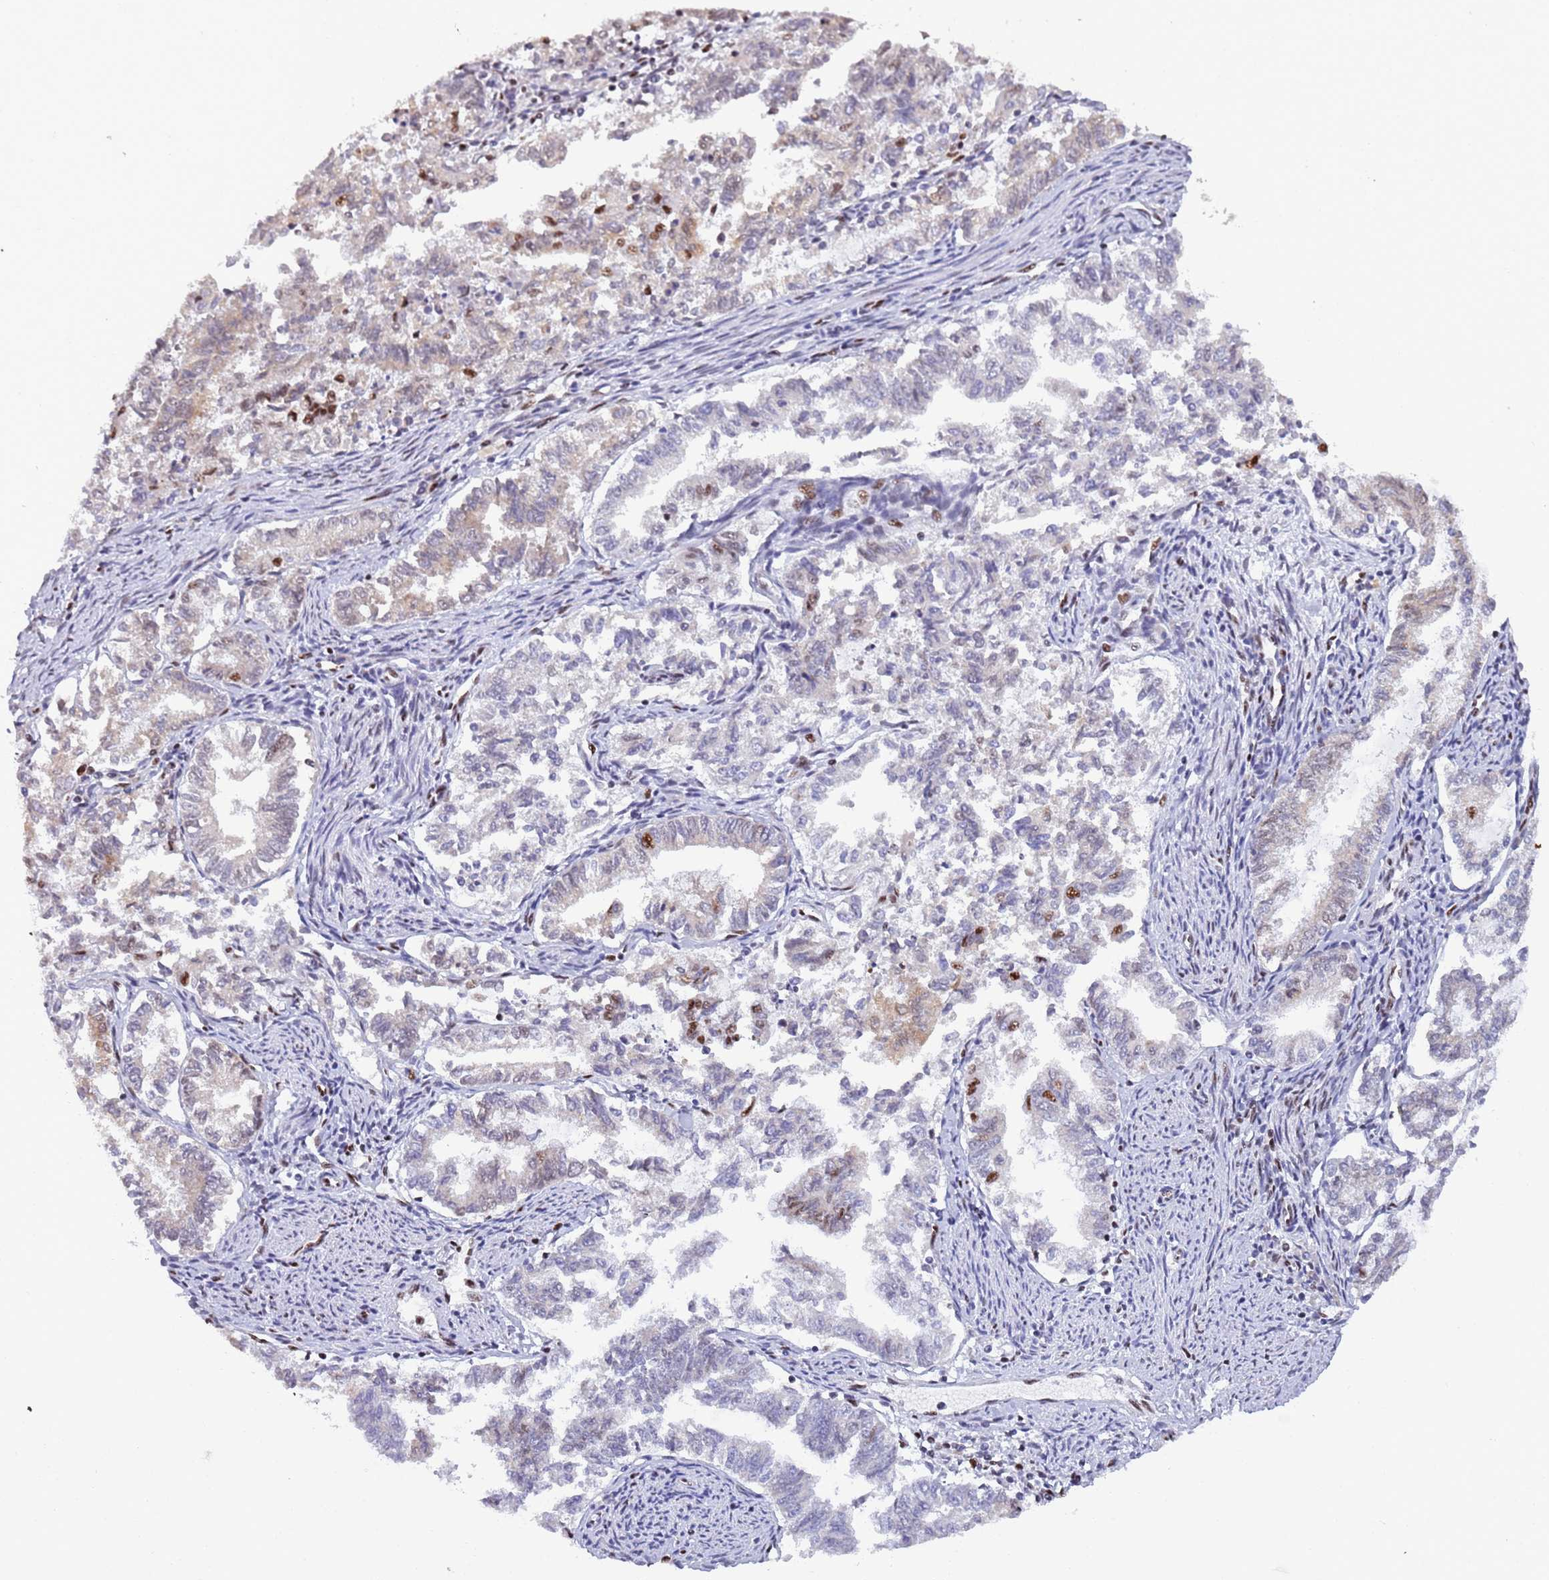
{"staining": {"intensity": "moderate", "quantity": "<25%", "location": "nuclear"}, "tissue": "endometrial cancer", "cell_type": "Tumor cells", "image_type": "cancer", "snomed": [{"axis": "morphology", "description": "Adenocarcinoma, NOS"}, {"axis": "topography", "description": "Endometrium"}], "caption": "Immunohistochemical staining of human endometrial cancer shows moderate nuclear protein expression in approximately <25% of tumor cells.", "gene": "SF3A2", "patient": {"sex": "female", "age": 79}}